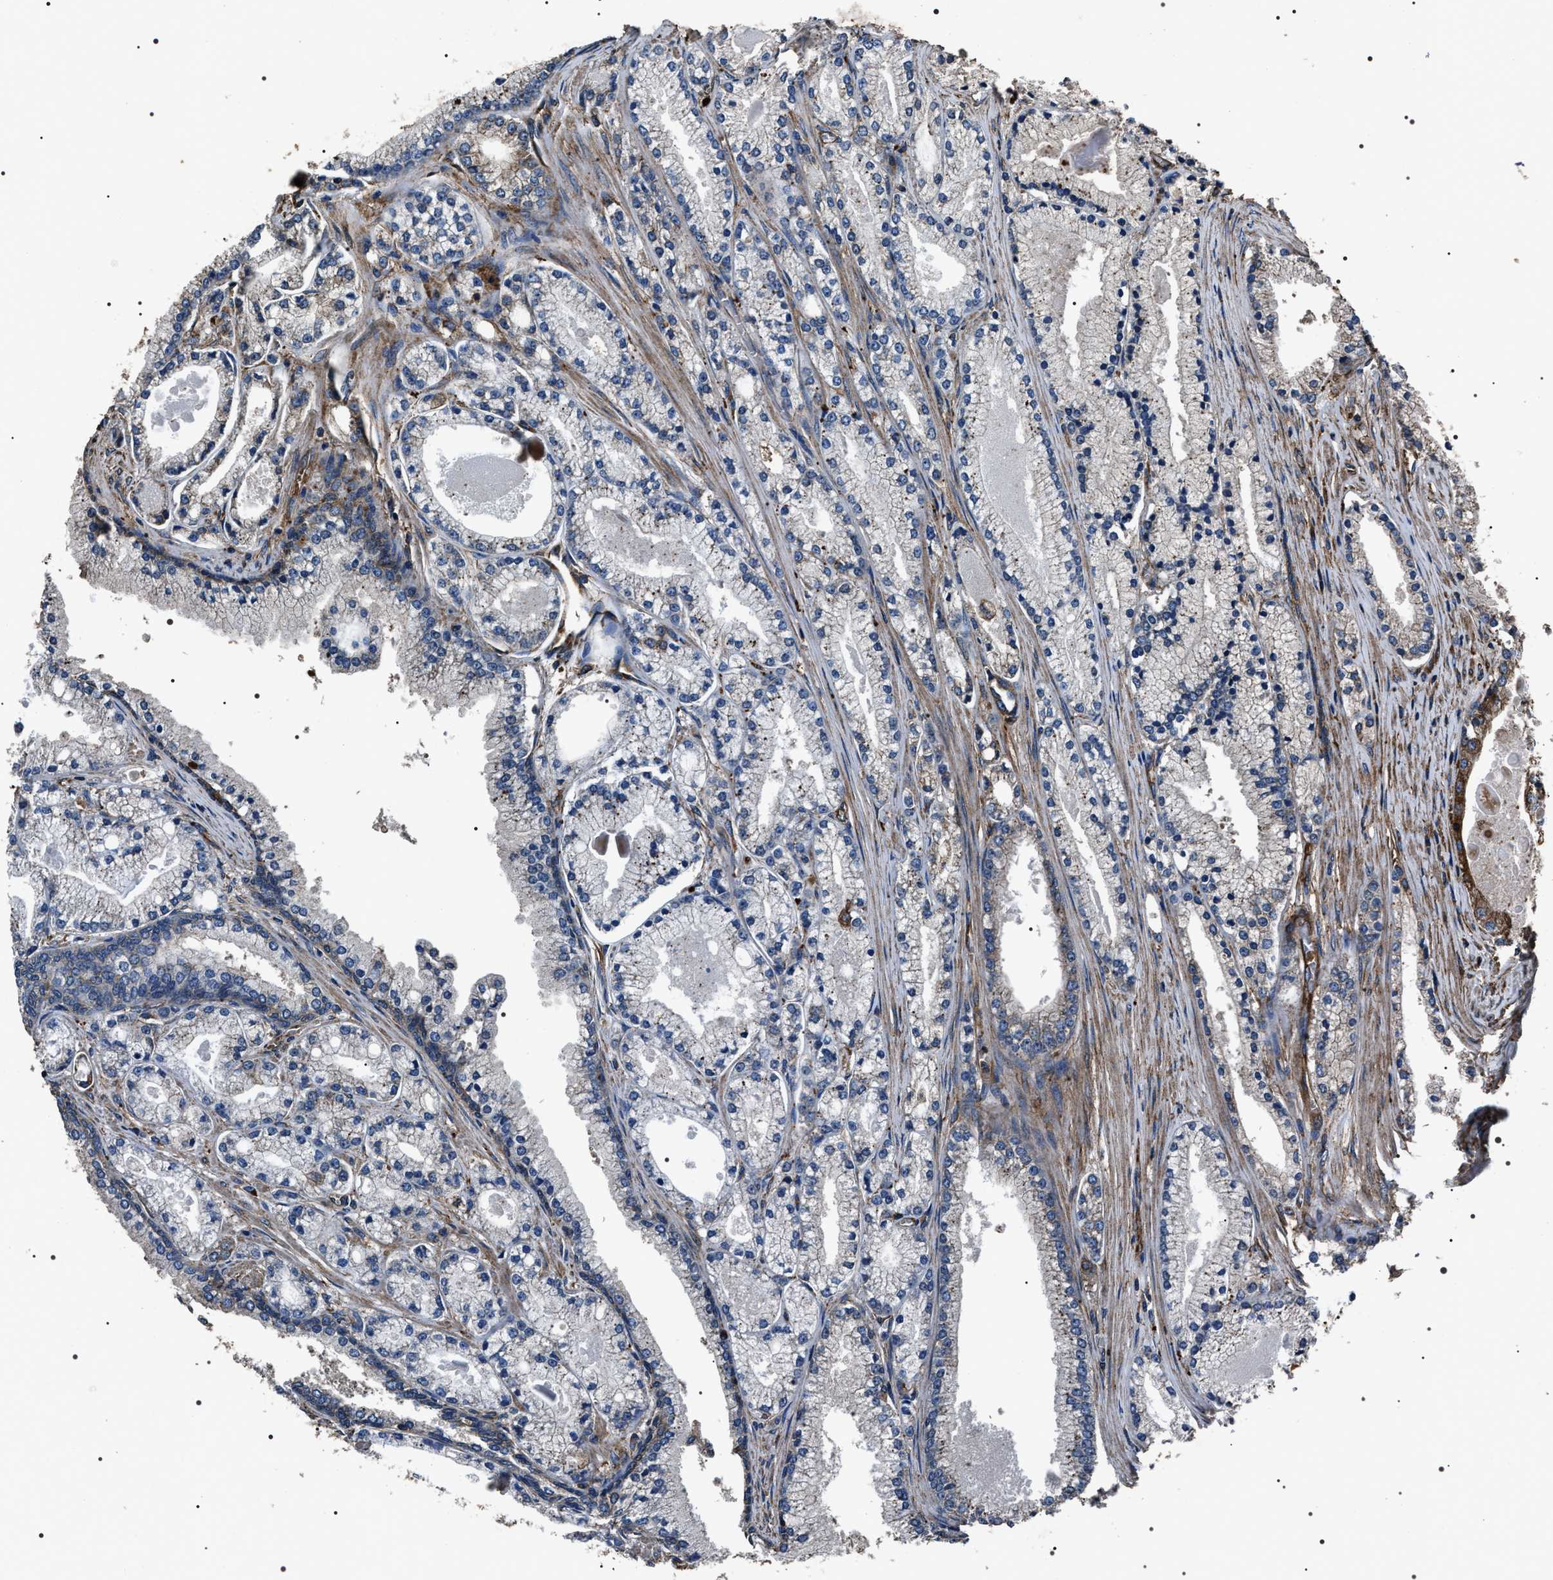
{"staining": {"intensity": "moderate", "quantity": "25%-75%", "location": "cytoplasmic/membranous"}, "tissue": "prostate cancer", "cell_type": "Tumor cells", "image_type": "cancer", "snomed": [{"axis": "morphology", "description": "Adenocarcinoma, High grade"}, {"axis": "topography", "description": "Prostate"}], "caption": "High-magnification brightfield microscopy of adenocarcinoma (high-grade) (prostate) stained with DAB (brown) and counterstained with hematoxylin (blue). tumor cells exhibit moderate cytoplasmic/membranous expression is present in approximately25%-75% of cells. (Brightfield microscopy of DAB IHC at high magnification).", "gene": "HSCB", "patient": {"sex": "male", "age": 71}}